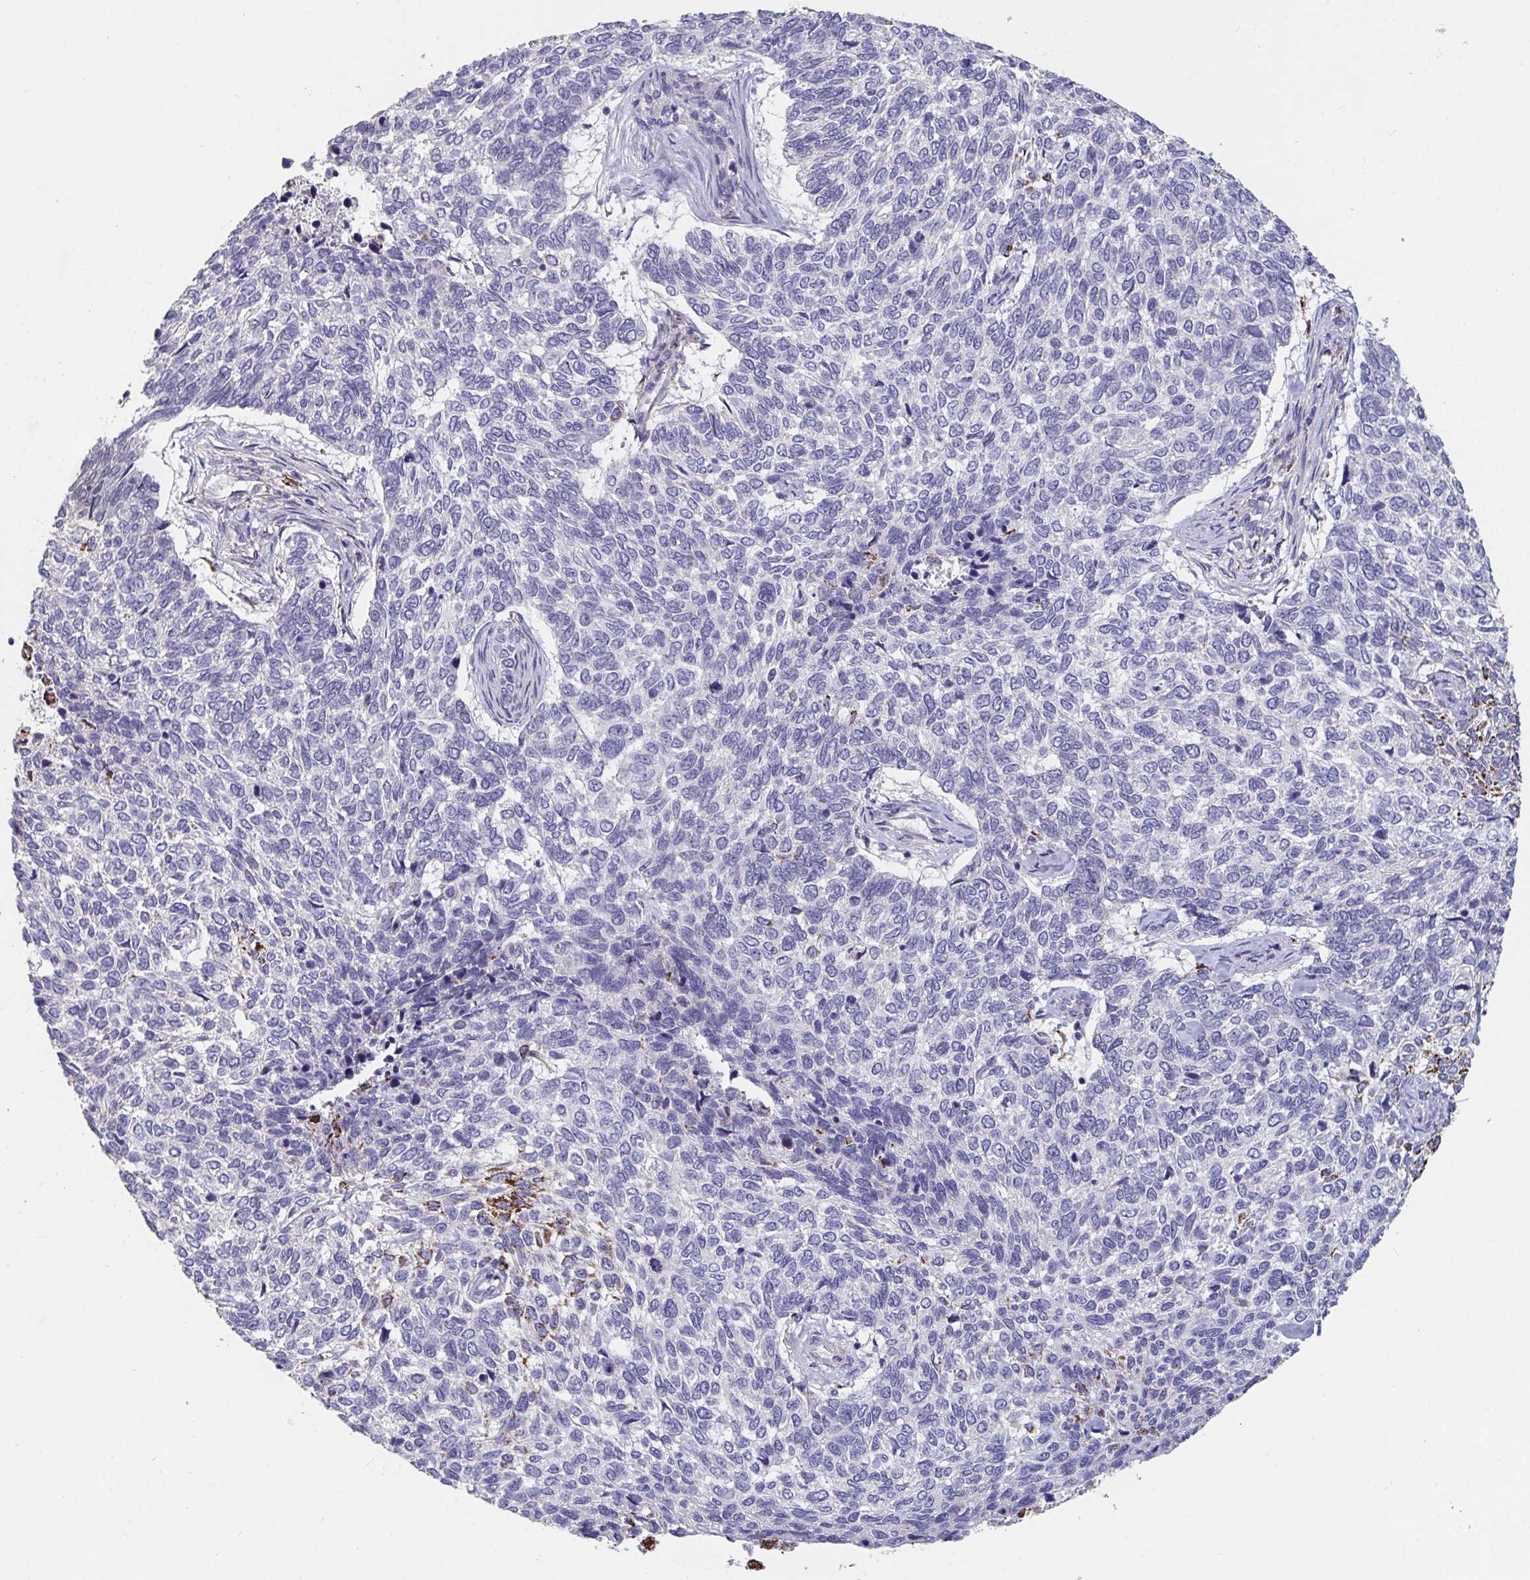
{"staining": {"intensity": "strong", "quantity": "<25%", "location": "cytoplasmic/membranous"}, "tissue": "skin cancer", "cell_type": "Tumor cells", "image_type": "cancer", "snomed": [{"axis": "morphology", "description": "Basal cell carcinoma"}, {"axis": "topography", "description": "Skin"}], "caption": "The image displays staining of skin cancer, revealing strong cytoplasmic/membranous protein staining (brown color) within tumor cells.", "gene": "FAM156B", "patient": {"sex": "female", "age": 65}}